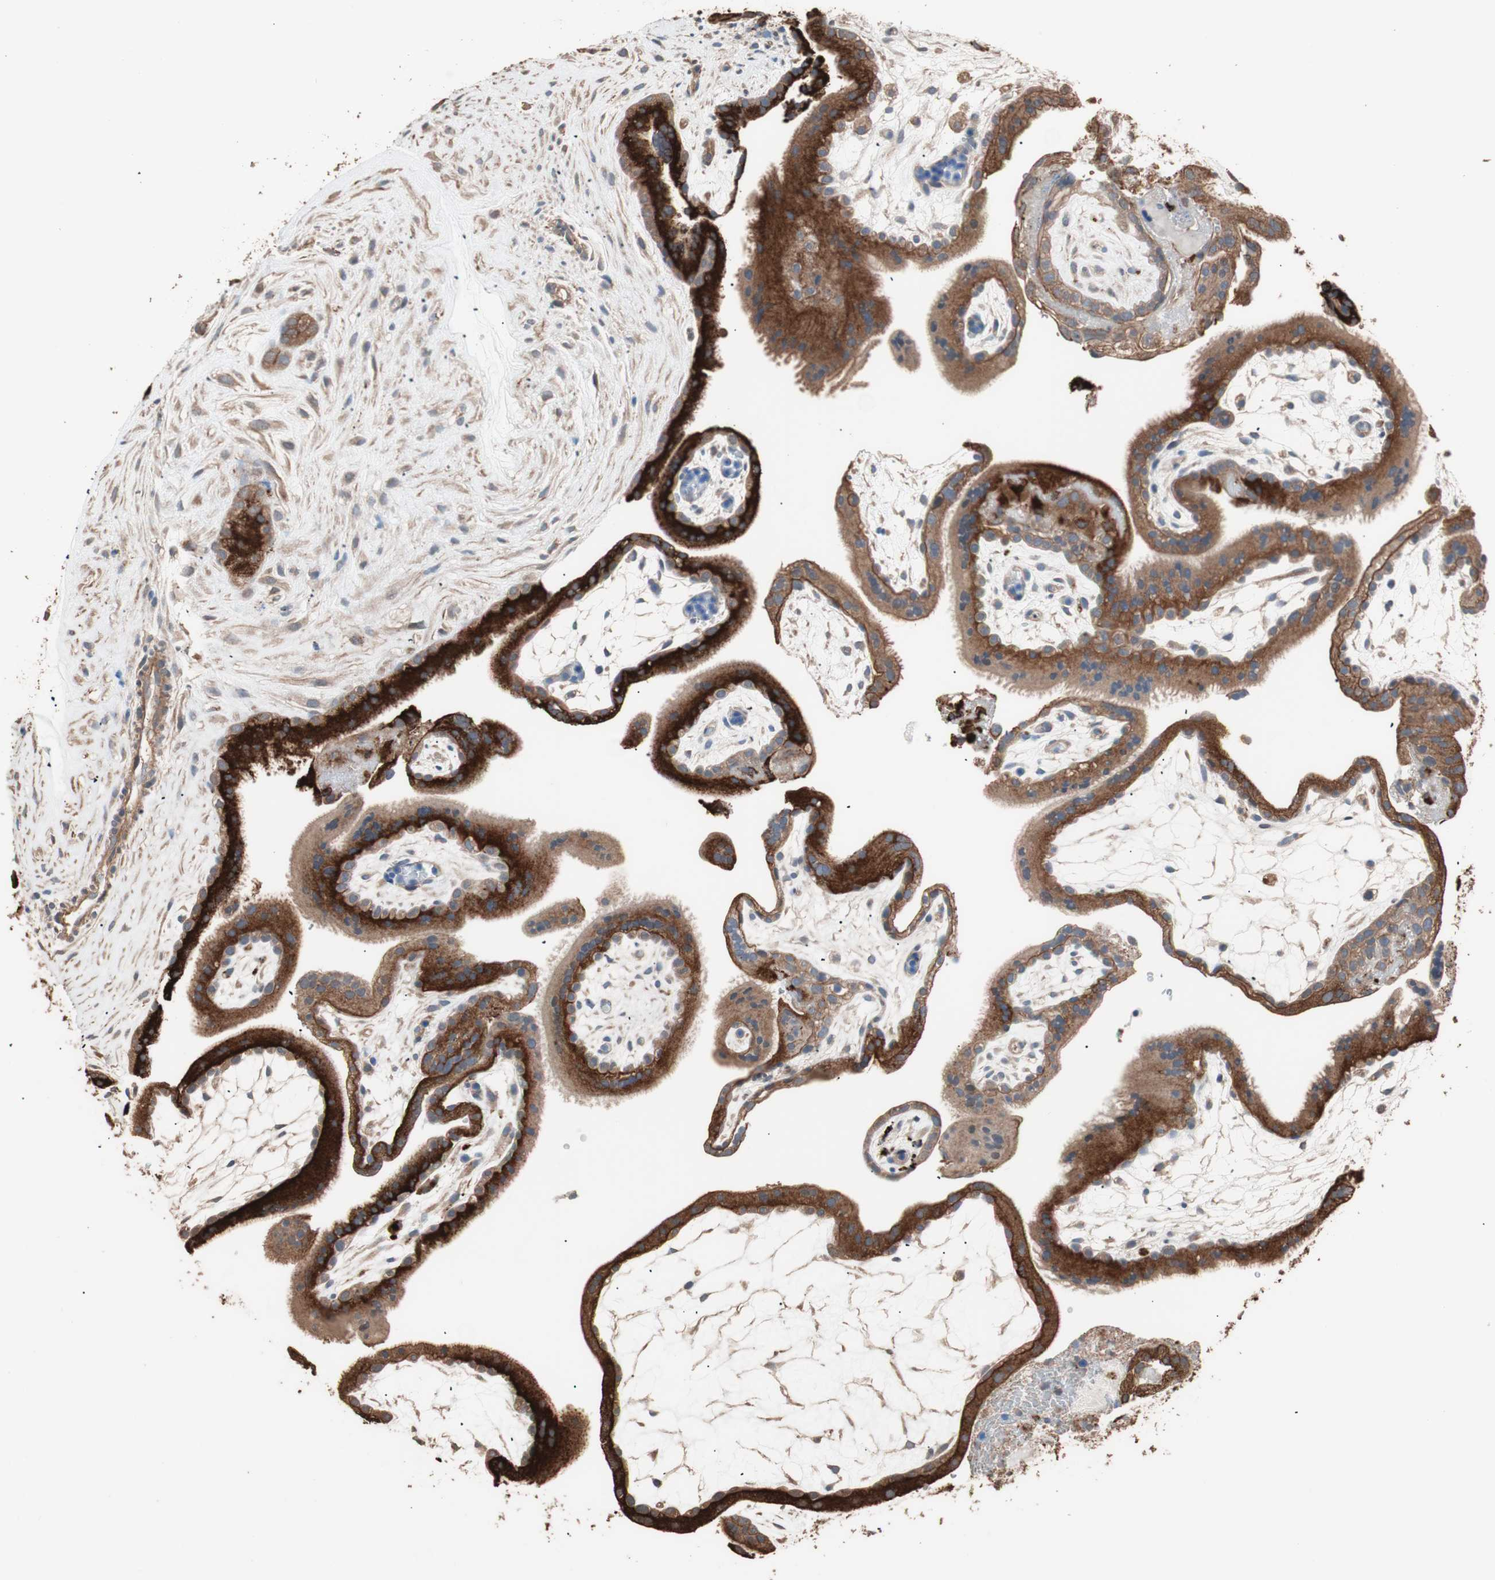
{"staining": {"intensity": "strong", "quantity": ">75%", "location": "cytoplasmic/membranous"}, "tissue": "placenta", "cell_type": "Trophoblastic cells", "image_type": "normal", "snomed": [{"axis": "morphology", "description": "Normal tissue, NOS"}, {"axis": "topography", "description": "Placenta"}], "caption": "Placenta was stained to show a protein in brown. There is high levels of strong cytoplasmic/membranous expression in approximately >75% of trophoblastic cells. The staining is performed using DAB brown chromogen to label protein expression. The nuclei are counter-stained blue using hematoxylin.", "gene": "CCT3", "patient": {"sex": "female", "age": 19}}